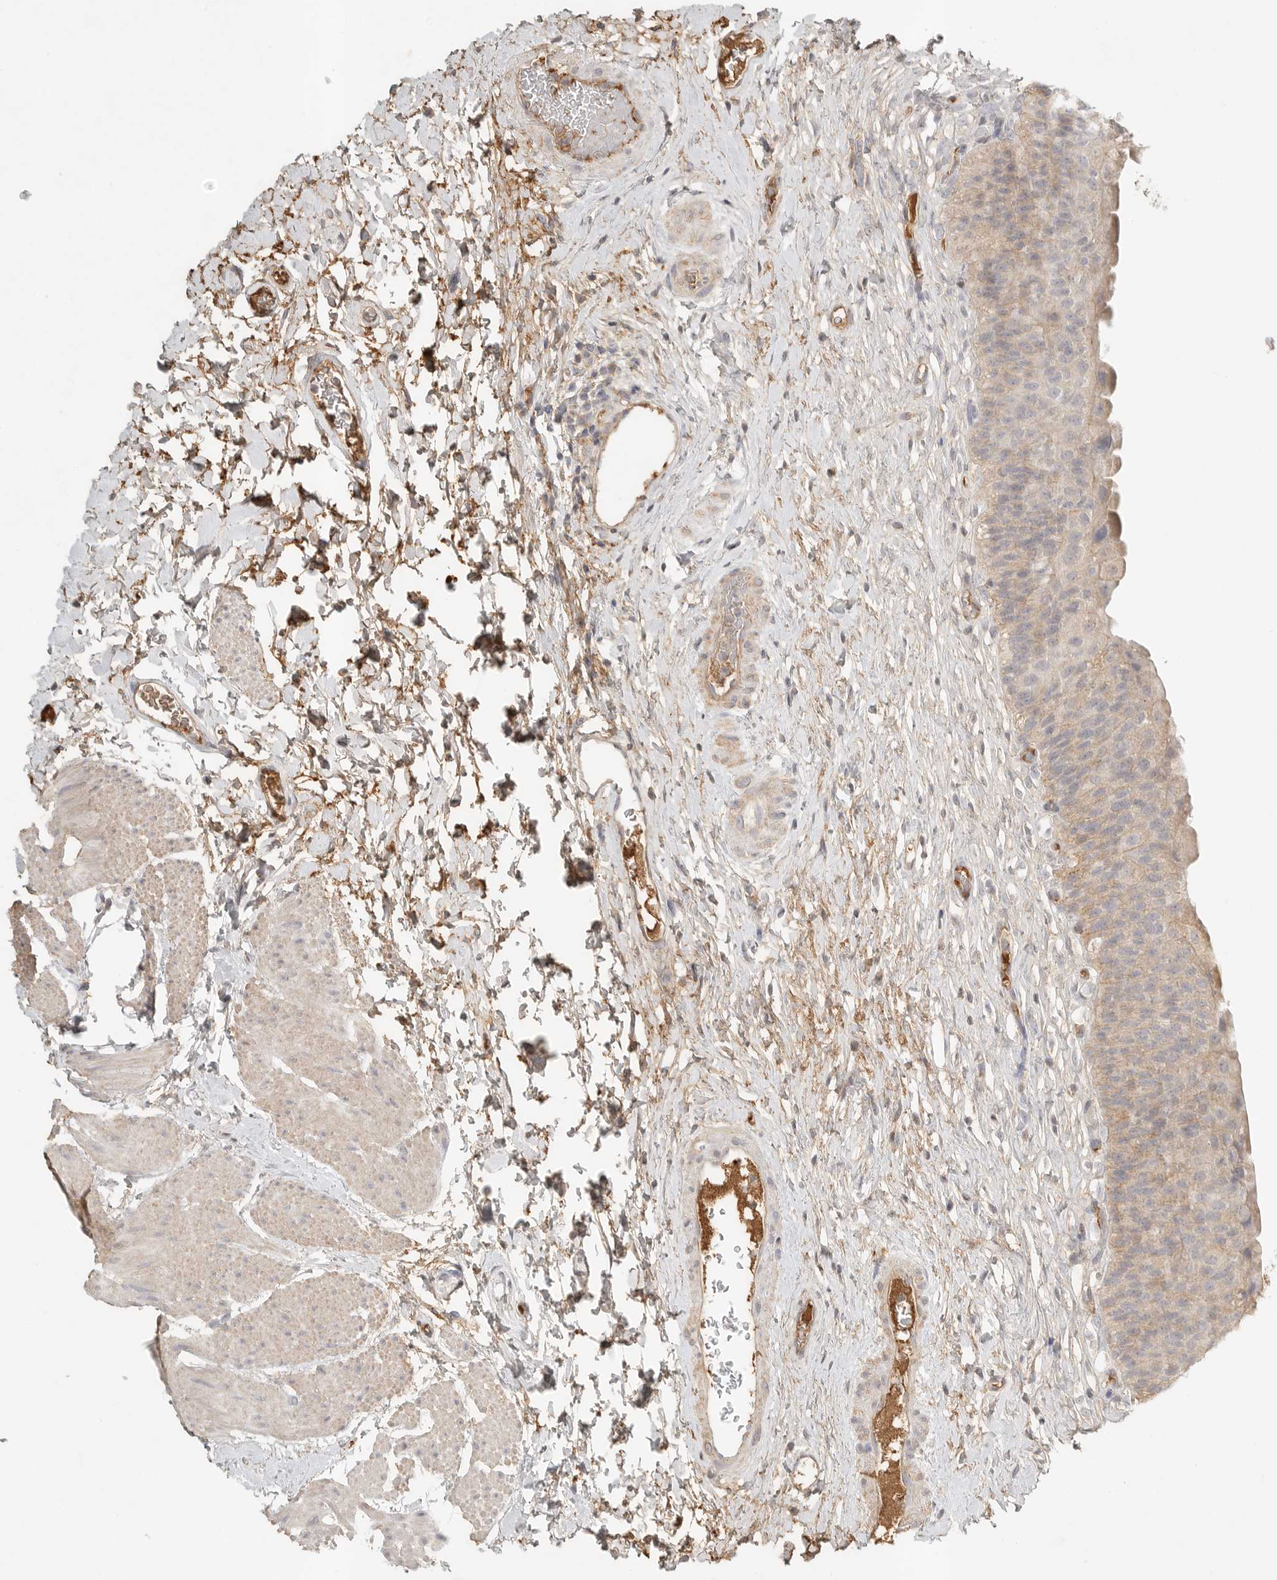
{"staining": {"intensity": "weak", "quantity": "25%-75%", "location": "cytoplasmic/membranous"}, "tissue": "urinary bladder", "cell_type": "Urothelial cells", "image_type": "normal", "snomed": [{"axis": "morphology", "description": "Normal tissue, NOS"}, {"axis": "topography", "description": "Urinary bladder"}], "caption": "Immunohistochemistry of unremarkable human urinary bladder displays low levels of weak cytoplasmic/membranous expression in approximately 25%-75% of urothelial cells.", "gene": "SLC25A36", "patient": {"sex": "male", "age": 74}}